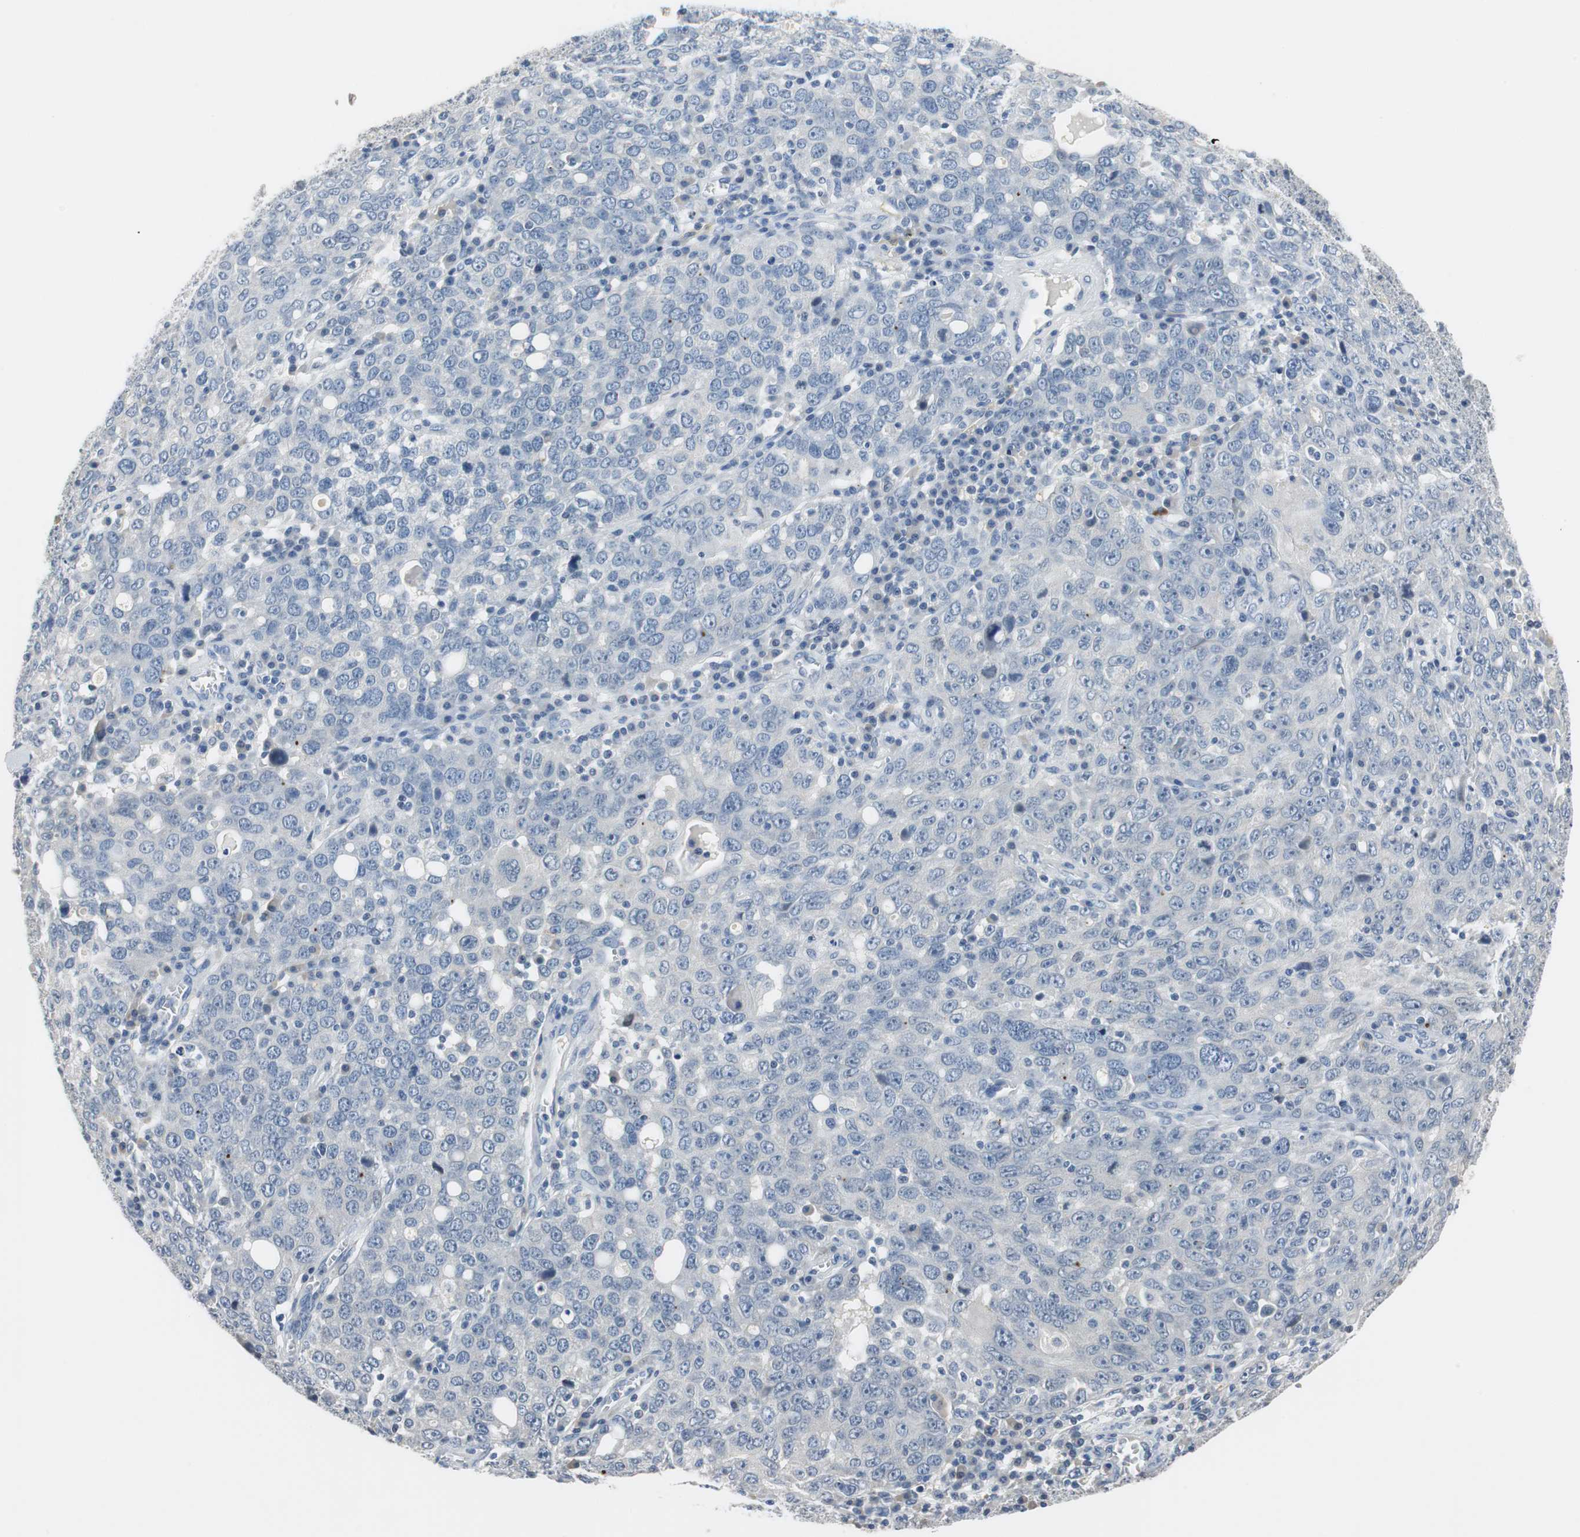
{"staining": {"intensity": "negative", "quantity": "none", "location": "none"}, "tissue": "ovarian cancer", "cell_type": "Tumor cells", "image_type": "cancer", "snomed": [{"axis": "morphology", "description": "Carcinoma, endometroid"}, {"axis": "topography", "description": "Ovary"}], "caption": "Photomicrograph shows no protein positivity in tumor cells of ovarian cancer tissue.", "gene": "MUC7", "patient": {"sex": "female", "age": 62}}